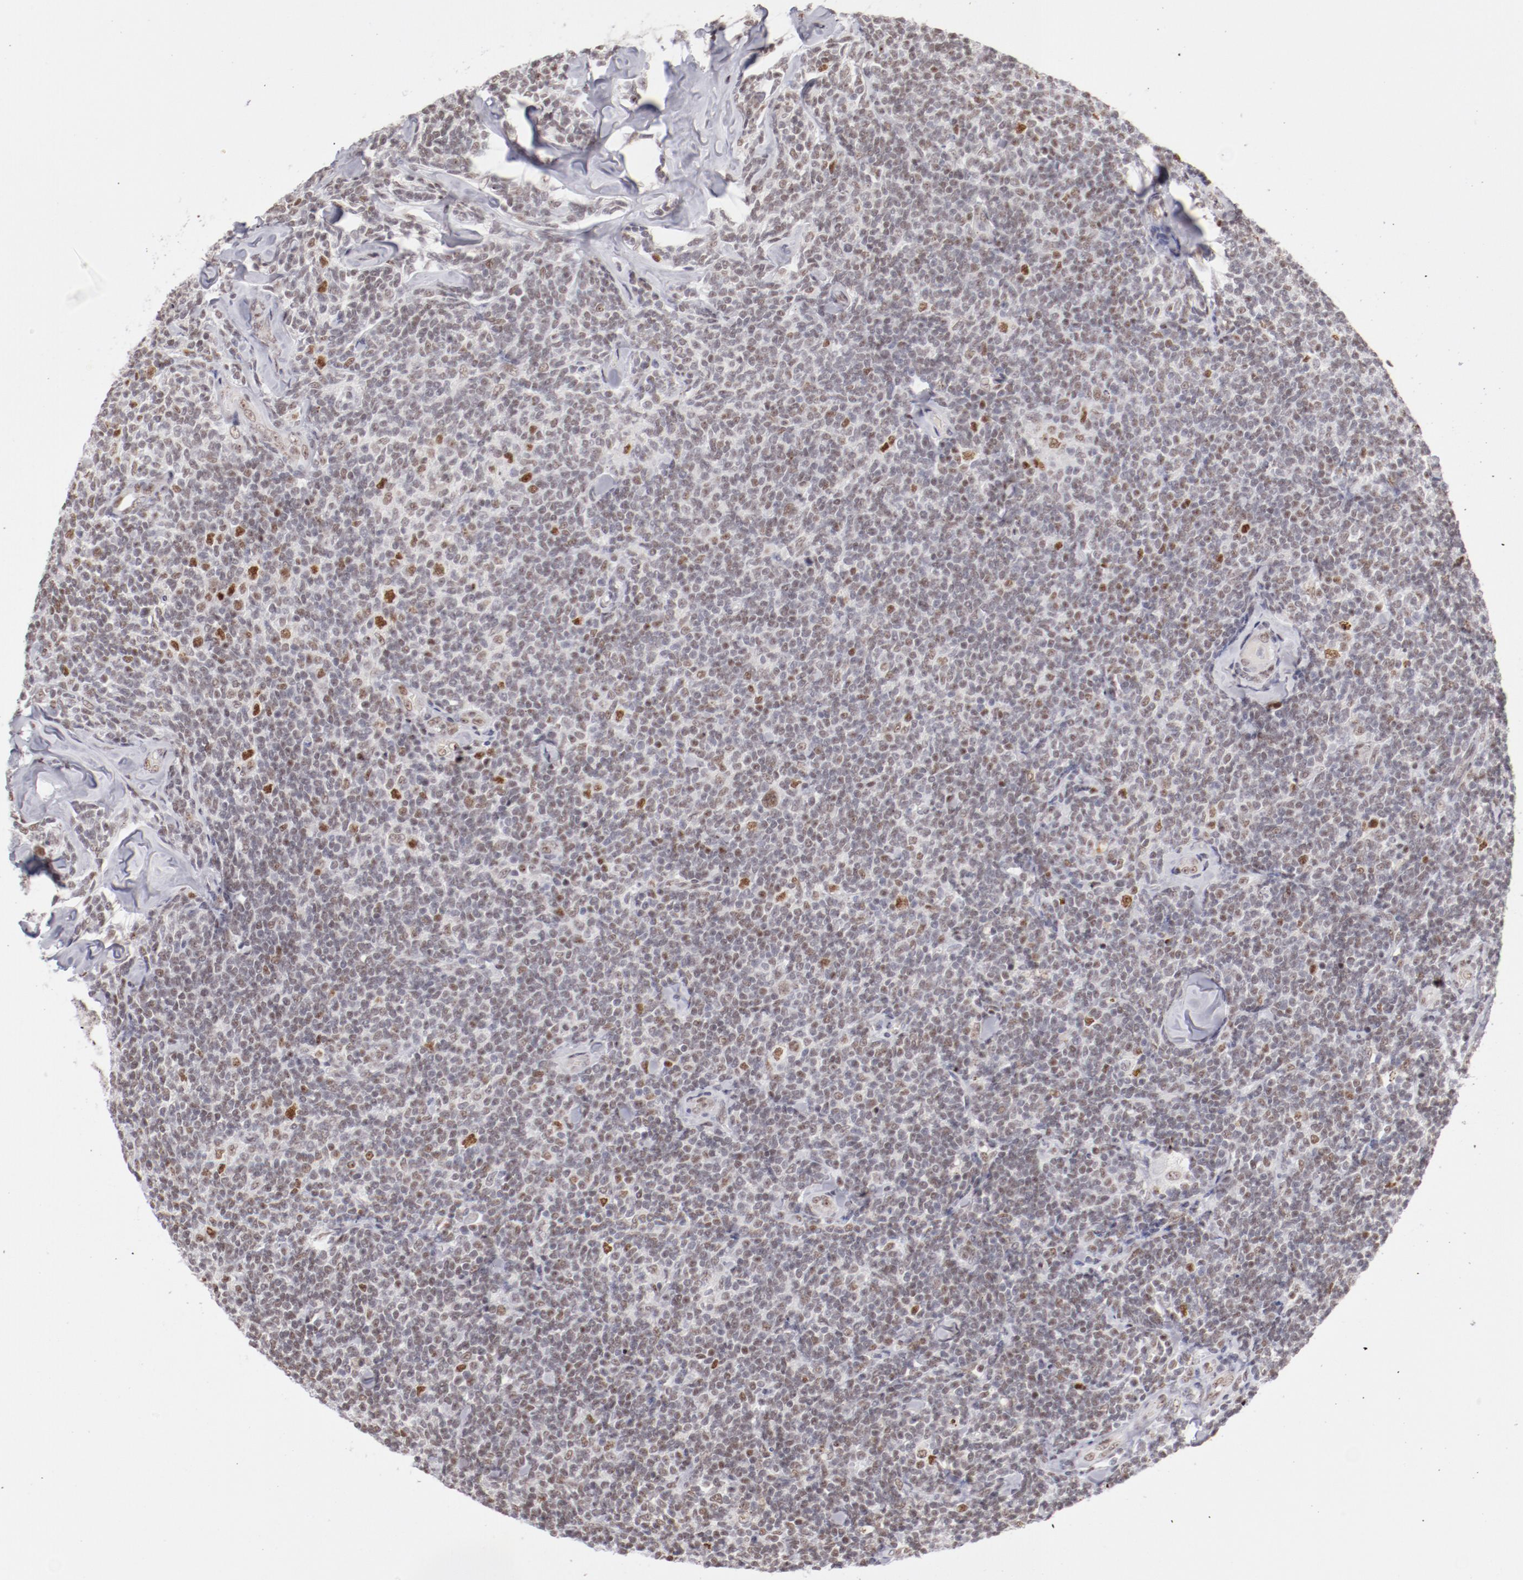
{"staining": {"intensity": "moderate", "quantity": "<25%", "location": "nuclear"}, "tissue": "lymphoma", "cell_type": "Tumor cells", "image_type": "cancer", "snomed": [{"axis": "morphology", "description": "Malignant lymphoma, non-Hodgkin's type, Low grade"}, {"axis": "topography", "description": "Lymph node"}], "caption": "A micrograph of low-grade malignant lymphoma, non-Hodgkin's type stained for a protein exhibits moderate nuclear brown staining in tumor cells.", "gene": "TFAP4", "patient": {"sex": "female", "age": 56}}